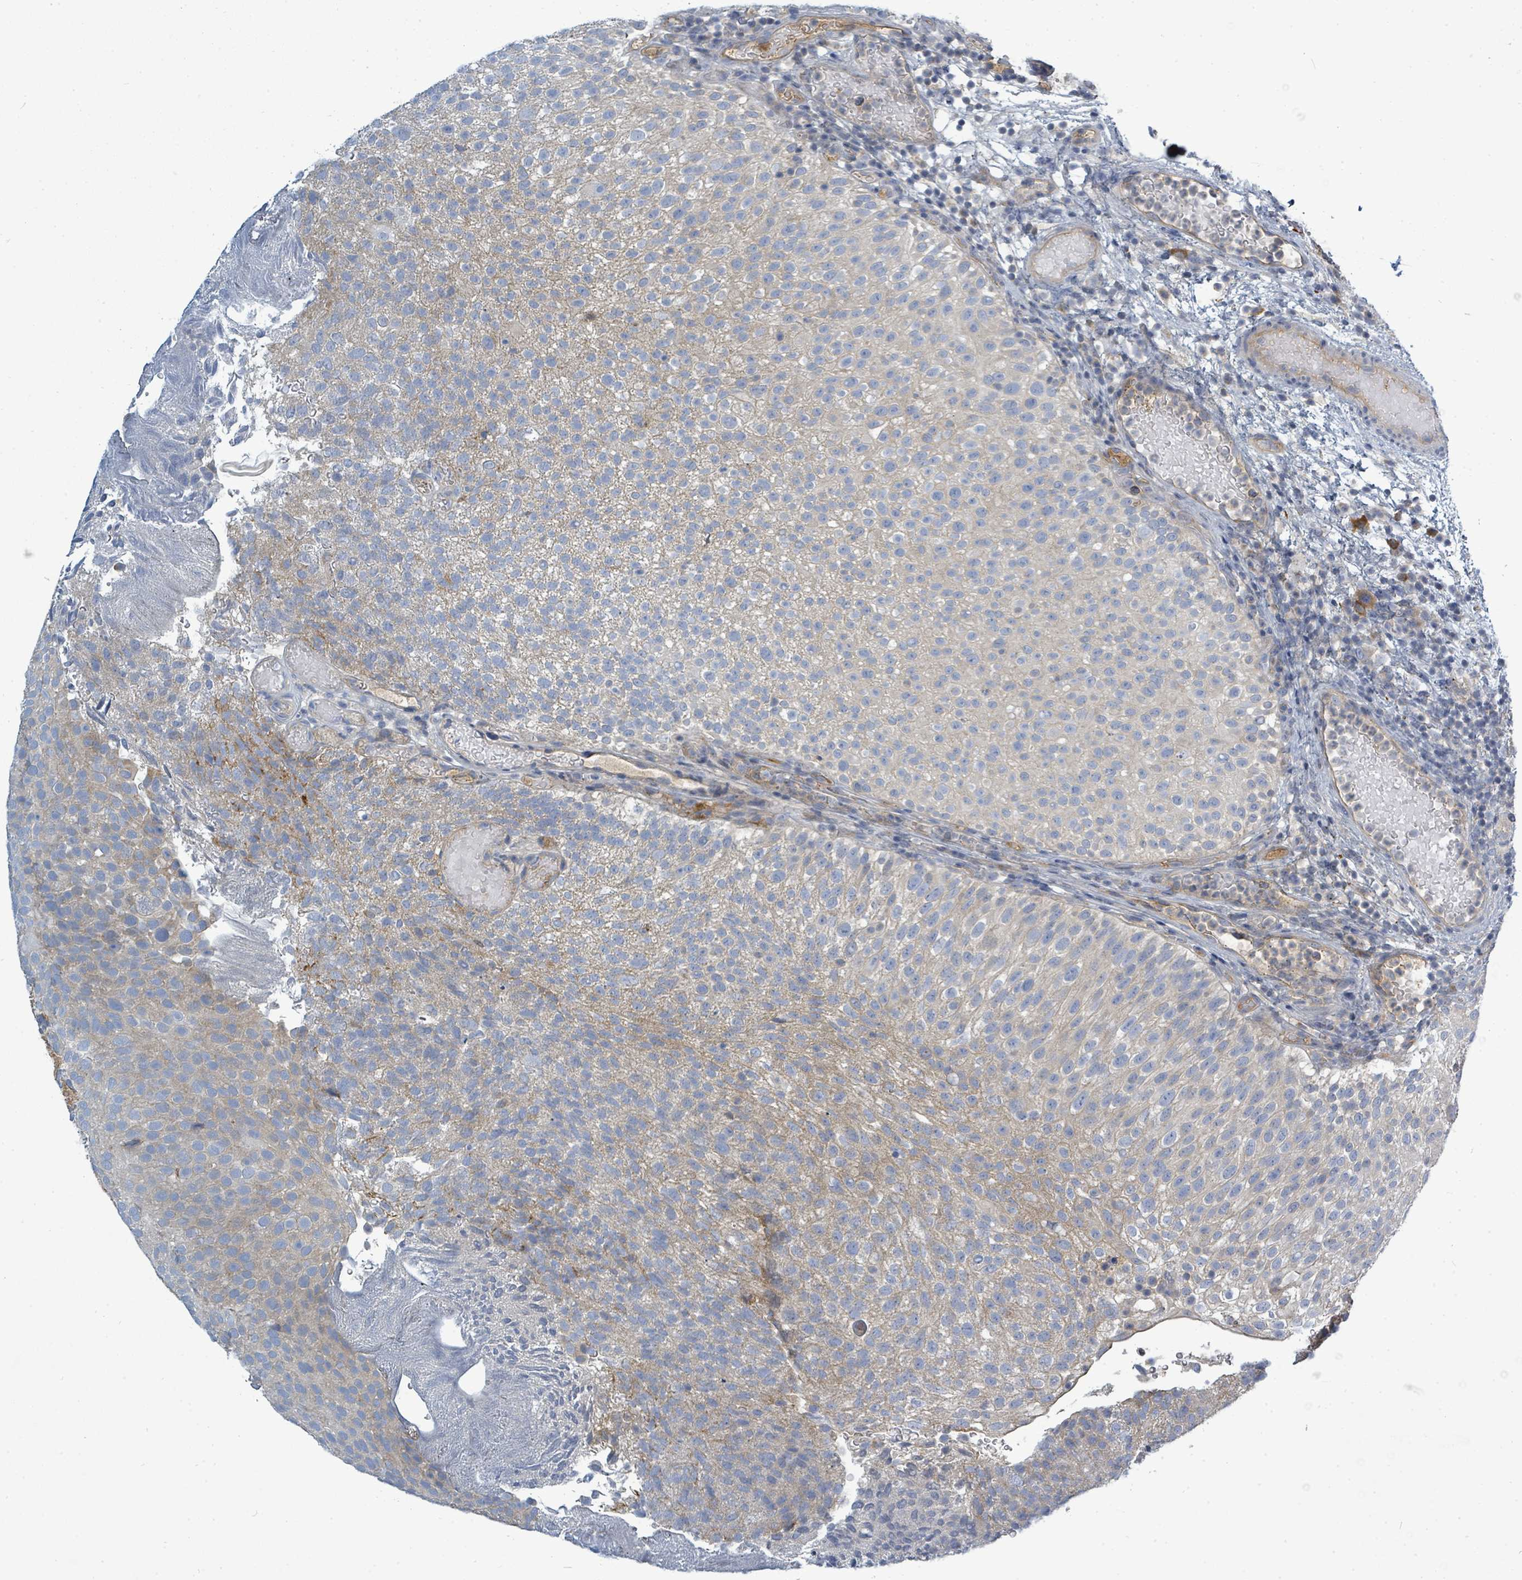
{"staining": {"intensity": "negative", "quantity": "none", "location": "none"}, "tissue": "urothelial cancer", "cell_type": "Tumor cells", "image_type": "cancer", "snomed": [{"axis": "morphology", "description": "Urothelial carcinoma, Low grade"}, {"axis": "topography", "description": "Urinary bladder"}], "caption": "Immunohistochemistry (IHC) of human low-grade urothelial carcinoma reveals no positivity in tumor cells. (DAB (3,3'-diaminobenzidine) immunohistochemistry with hematoxylin counter stain).", "gene": "SLC25A23", "patient": {"sex": "male", "age": 78}}